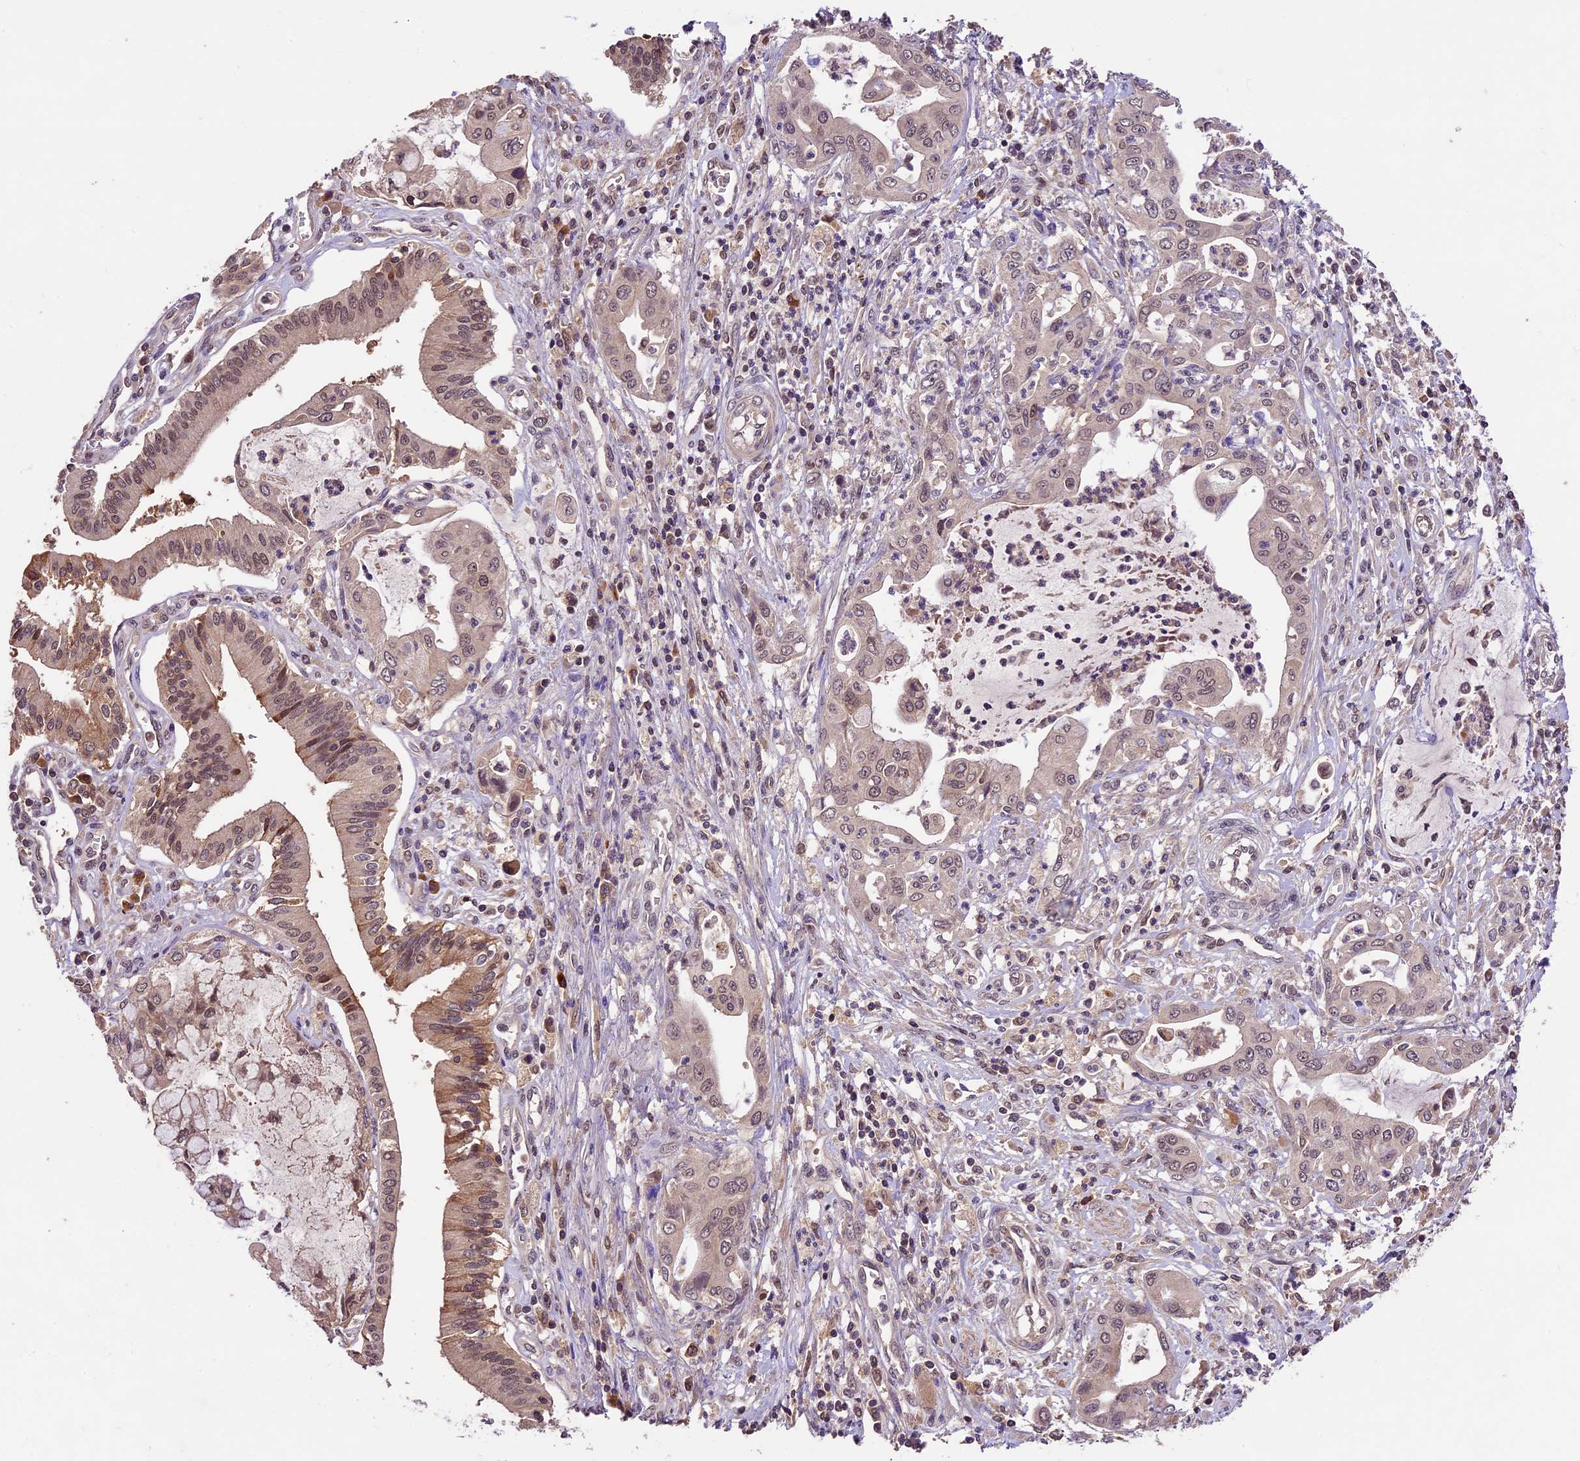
{"staining": {"intensity": "weak", "quantity": ">75%", "location": "cytoplasmic/membranous,nuclear"}, "tissue": "pancreatic cancer", "cell_type": "Tumor cells", "image_type": "cancer", "snomed": [{"axis": "morphology", "description": "Adenocarcinoma, NOS"}, {"axis": "topography", "description": "Pancreas"}], "caption": "About >75% of tumor cells in human pancreatic cancer (adenocarcinoma) exhibit weak cytoplasmic/membranous and nuclear protein positivity as visualized by brown immunohistochemical staining.", "gene": "ATP10A", "patient": {"sex": "male", "age": 46}}